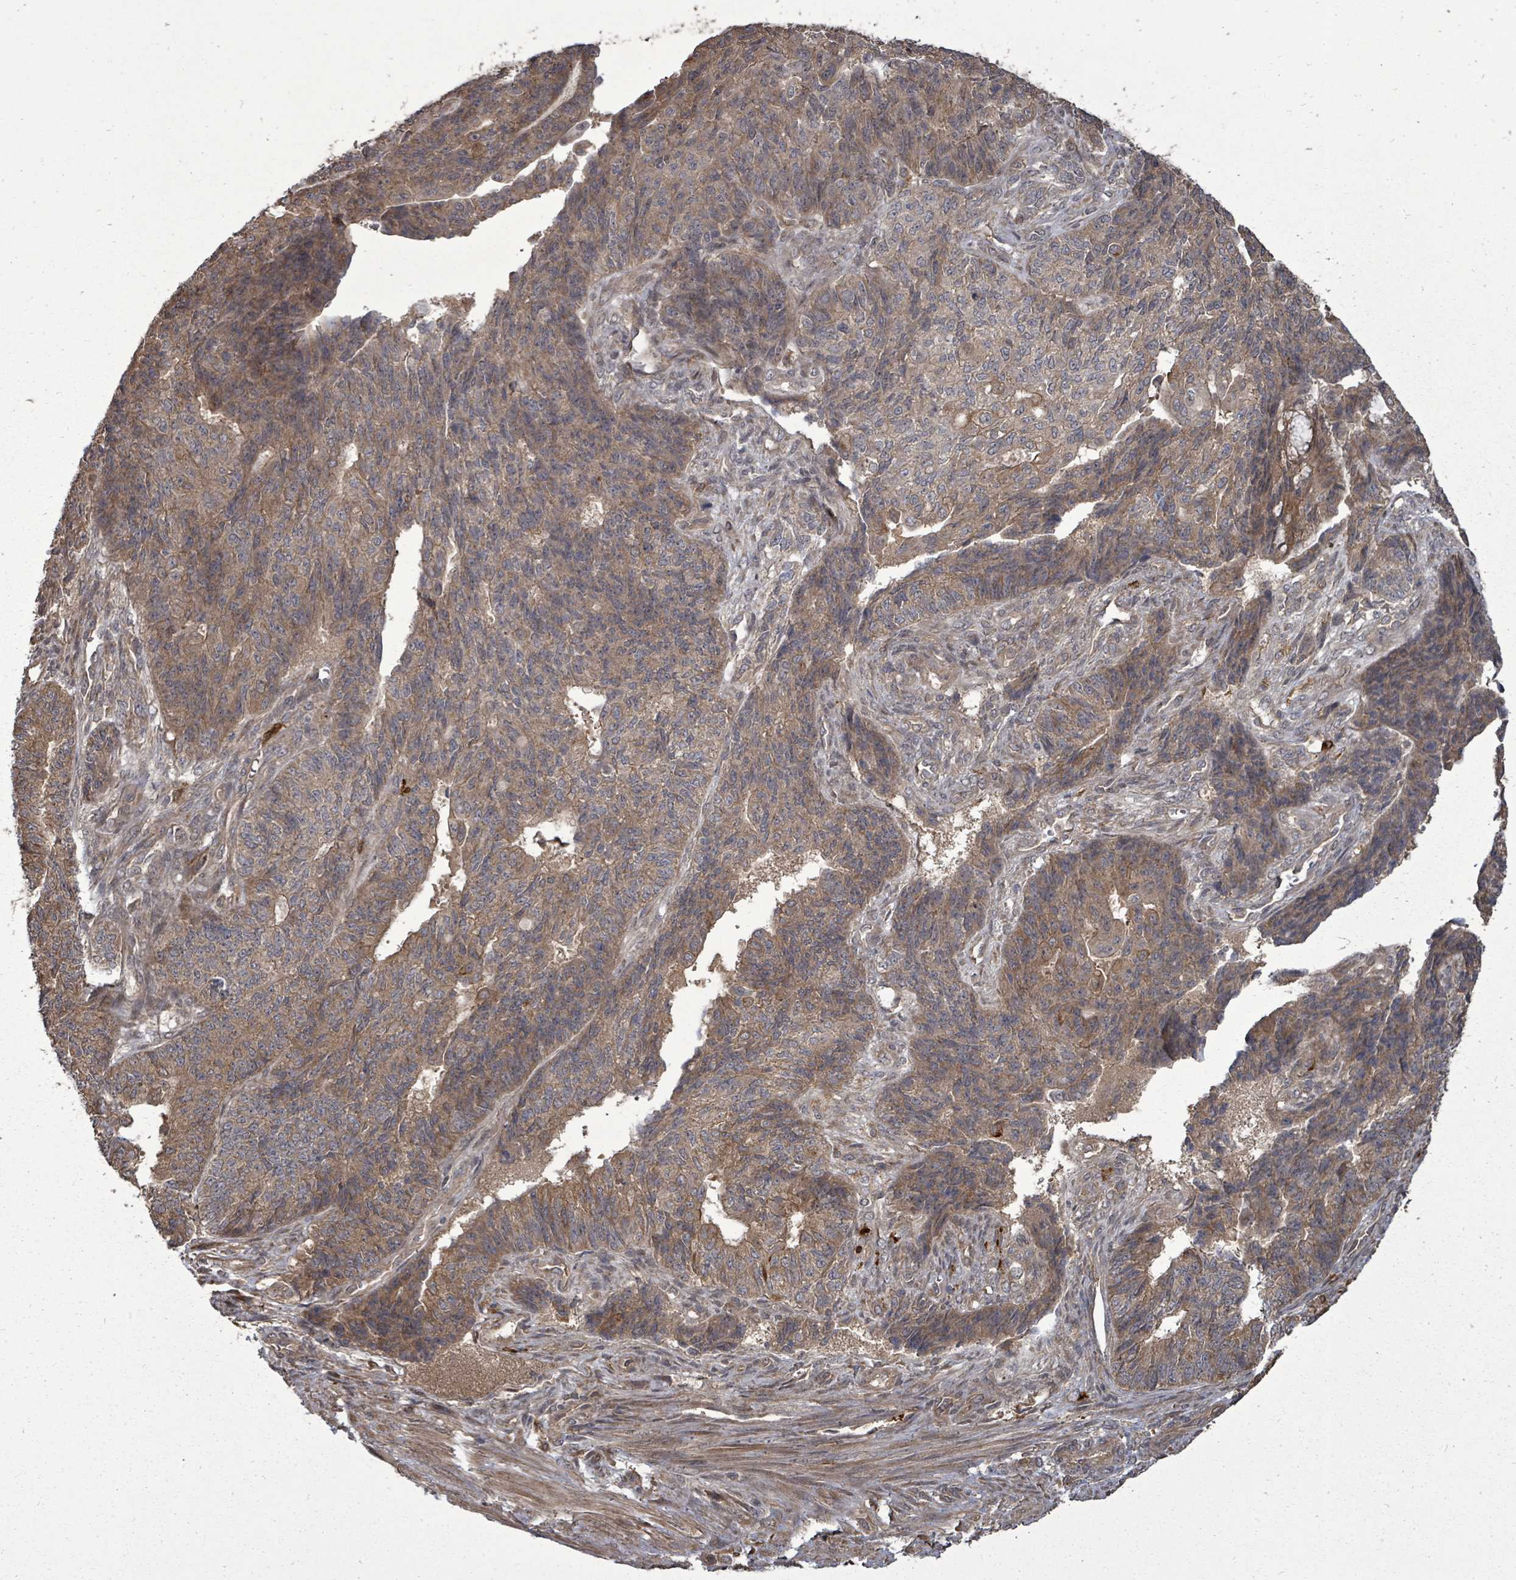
{"staining": {"intensity": "moderate", "quantity": ">75%", "location": "cytoplasmic/membranous"}, "tissue": "endometrial cancer", "cell_type": "Tumor cells", "image_type": "cancer", "snomed": [{"axis": "morphology", "description": "Adenocarcinoma, NOS"}, {"axis": "topography", "description": "Endometrium"}], "caption": "The histopathology image shows a brown stain indicating the presence of a protein in the cytoplasmic/membranous of tumor cells in endometrial cancer.", "gene": "EIF3C", "patient": {"sex": "female", "age": 32}}